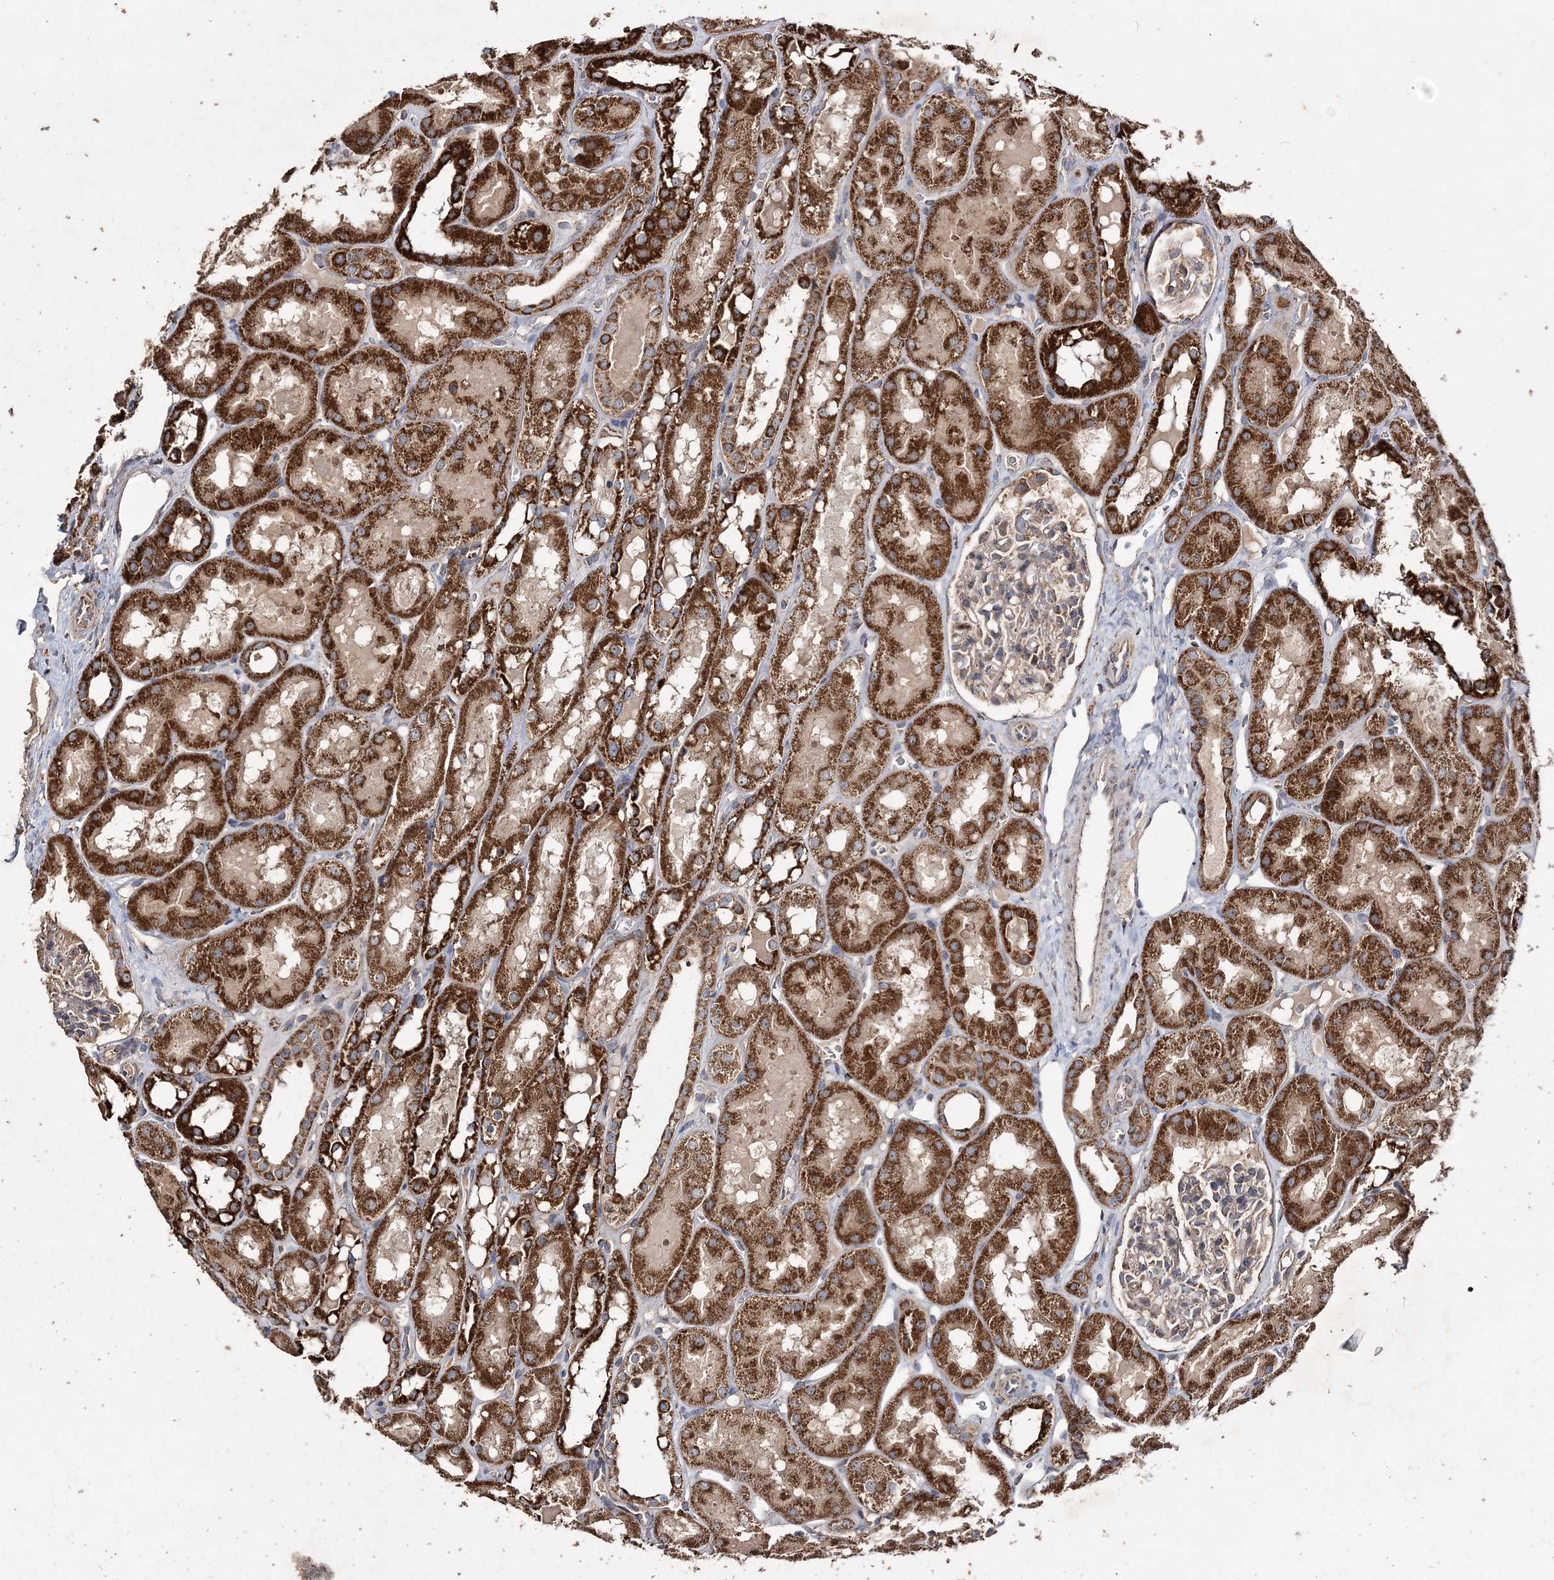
{"staining": {"intensity": "moderate", "quantity": "<25%", "location": "cytoplasmic/membranous"}, "tissue": "kidney", "cell_type": "Cells in glomeruli", "image_type": "normal", "snomed": [{"axis": "morphology", "description": "Normal tissue, NOS"}, {"axis": "topography", "description": "Kidney"}, {"axis": "topography", "description": "Urinary bladder"}], "caption": "High-magnification brightfield microscopy of unremarkable kidney stained with DAB (3,3'-diaminobenzidine) (brown) and counterstained with hematoxylin (blue). cells in glomeruli exhibit moderate cytoplasmic/membranous staining is seen in about<25% of cells. The protein is shown in brown color, while the nuclei are stained blue.", "gene": "POC5", "patient": {"sex": "male", "age": 16}}